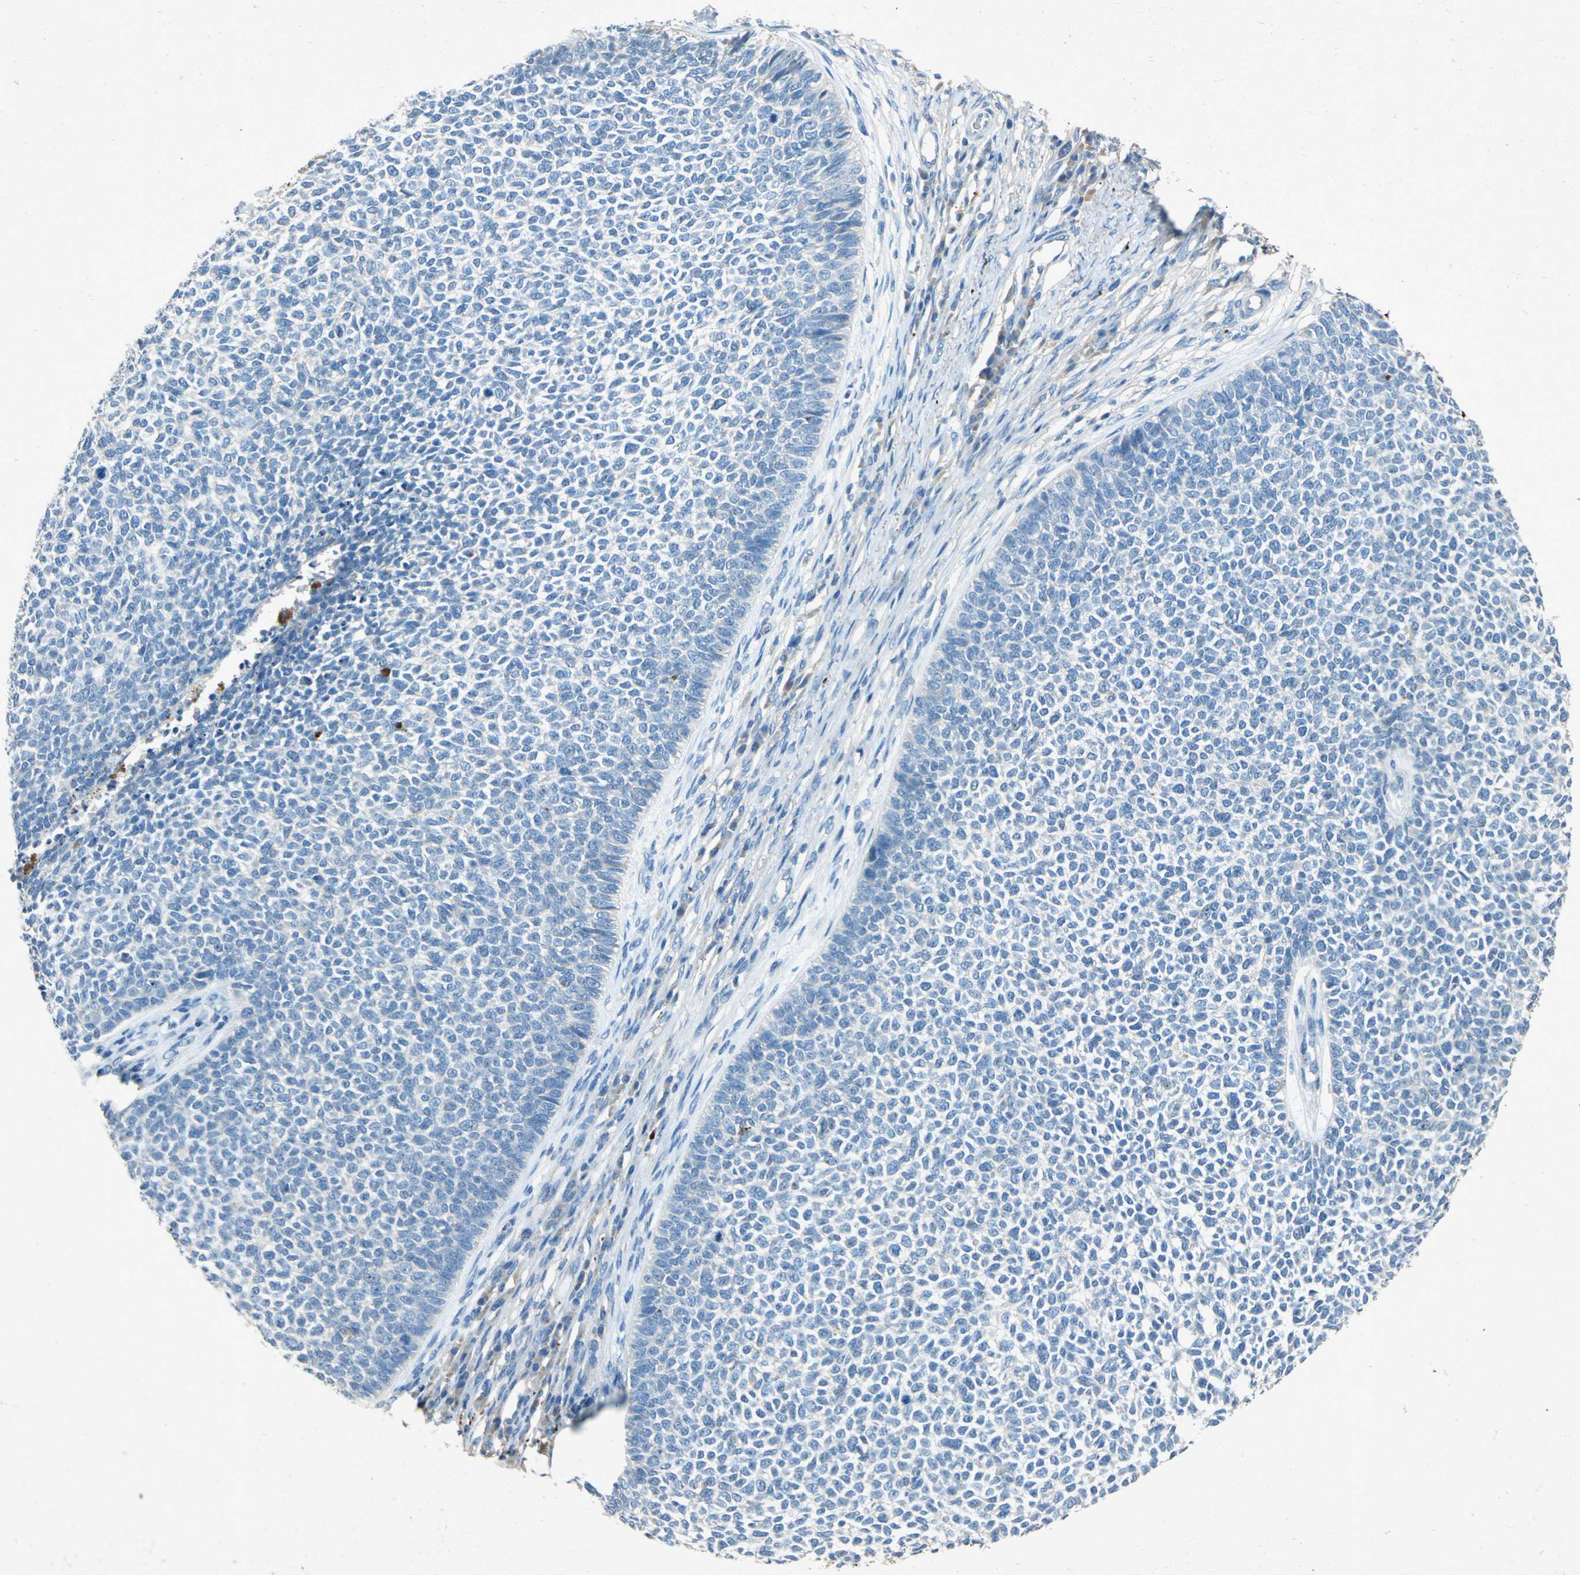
{"staining": {"intensity": "negative", "quantity": "none", "location": "none"}, "tissue": "skin cancer", "cell_type": "Tumor cells", "image_type": "cancer", "snomed": [{"axis": "morphology", "description": "Basal cell carcinoma"}, {"axis": "topography", "description": "Skin"}], "caption": "Tumor cells show no significant protein expression in skin cancer.", "gene": "ADAMTS5", "patient": {"sex": "female", "age": 84}}